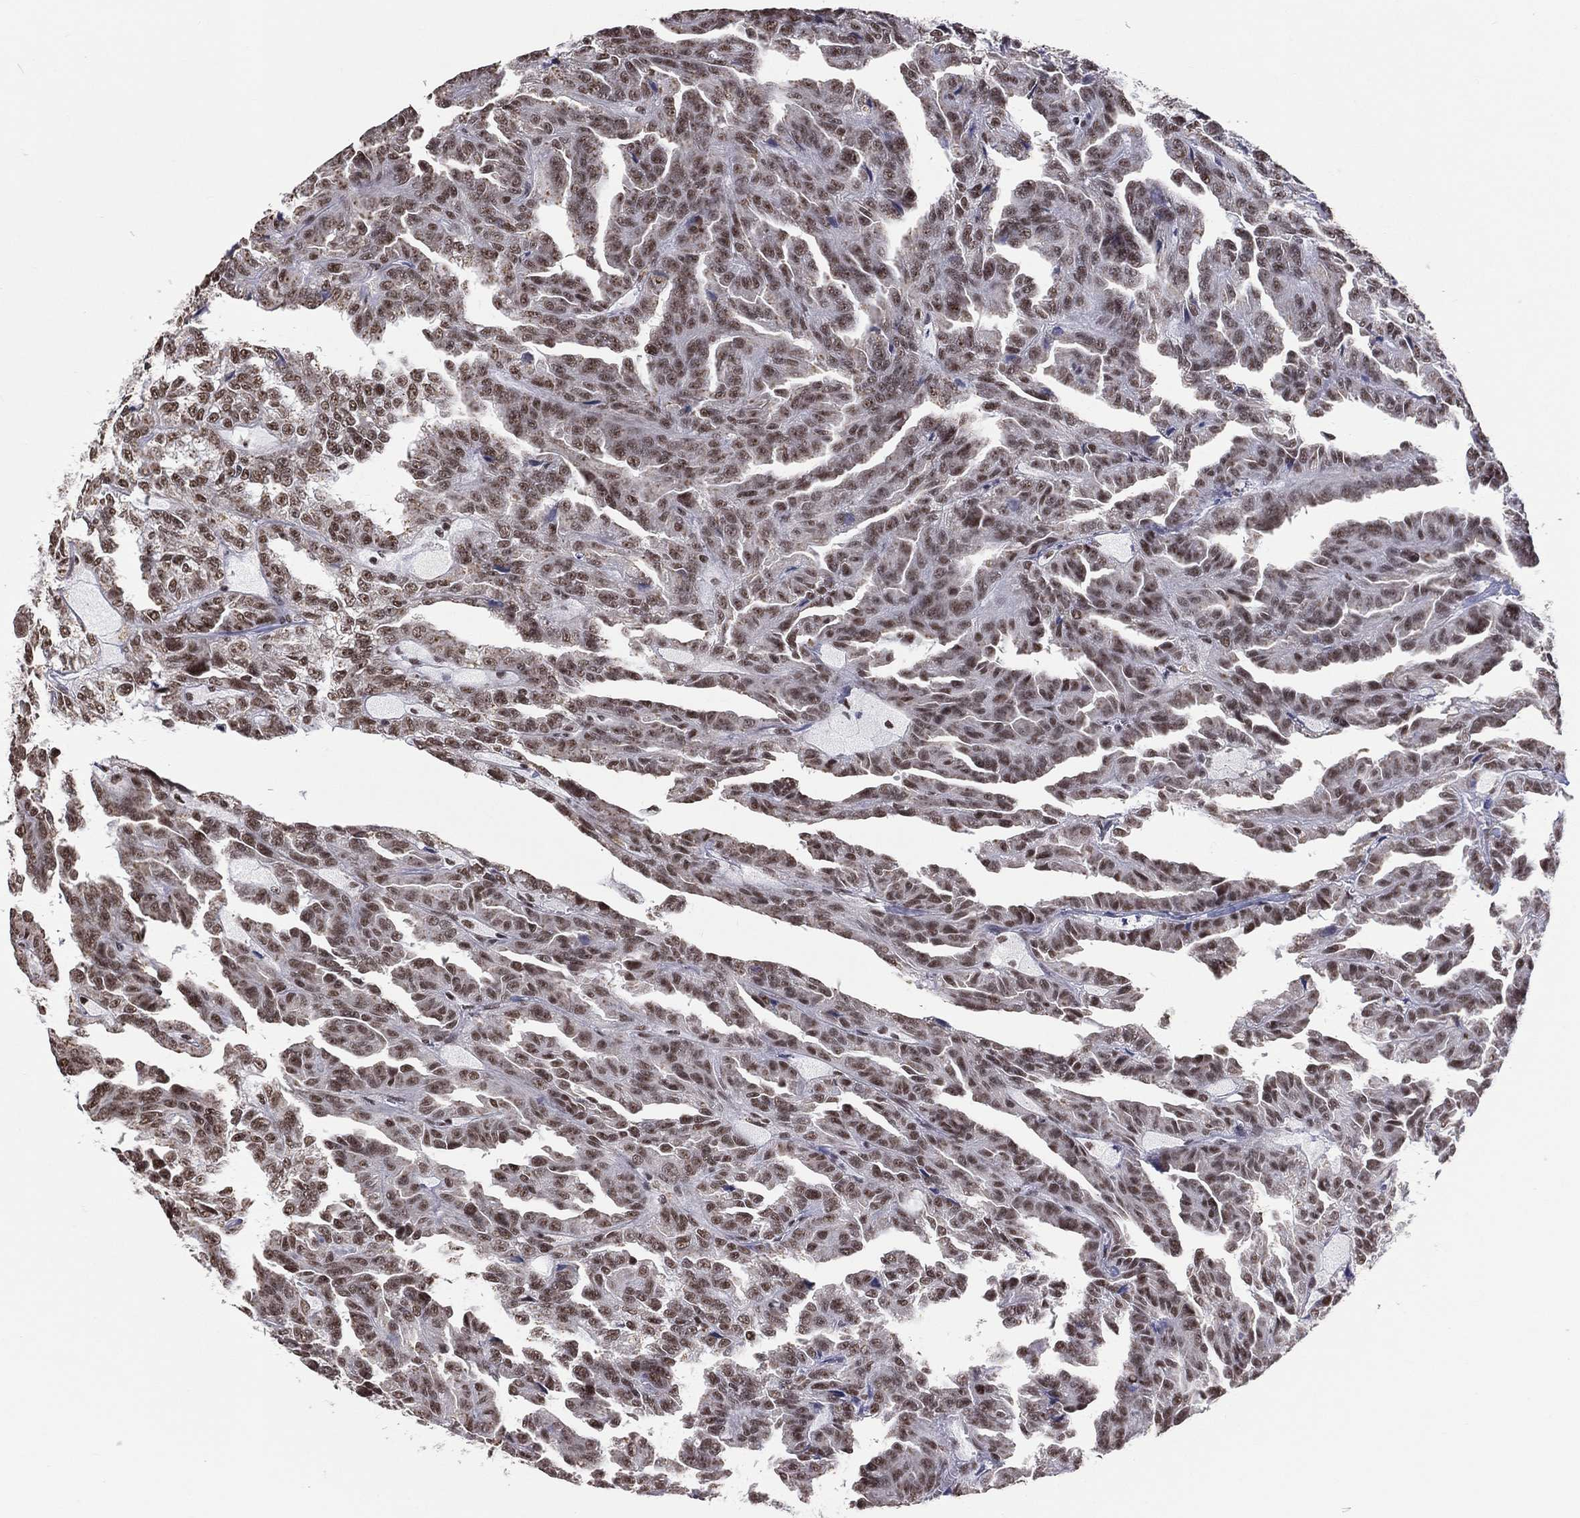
{"staining": {"intensity": "moderate", "quantity": ">75%", "location": "nuclear"}, "tissue": "renal cancer", "cell_type": "Tumor cells", "image_type": "cancer", "snomed": [{"axis": "morphology", "description": "Adenocarcinoma, NOS"}, {"axis": "topography", "description": "Kidney"}], "caption": "Immunohistochemistry (IHC) photomicrograph of human adenocarcinoma (renal) stained for a protein (brown), which displays medium levels of moderate nuclear staining in about >75% of tumor cells.", "gene": "ZNF7", "patient": {"sex": "male", "age": 79}}